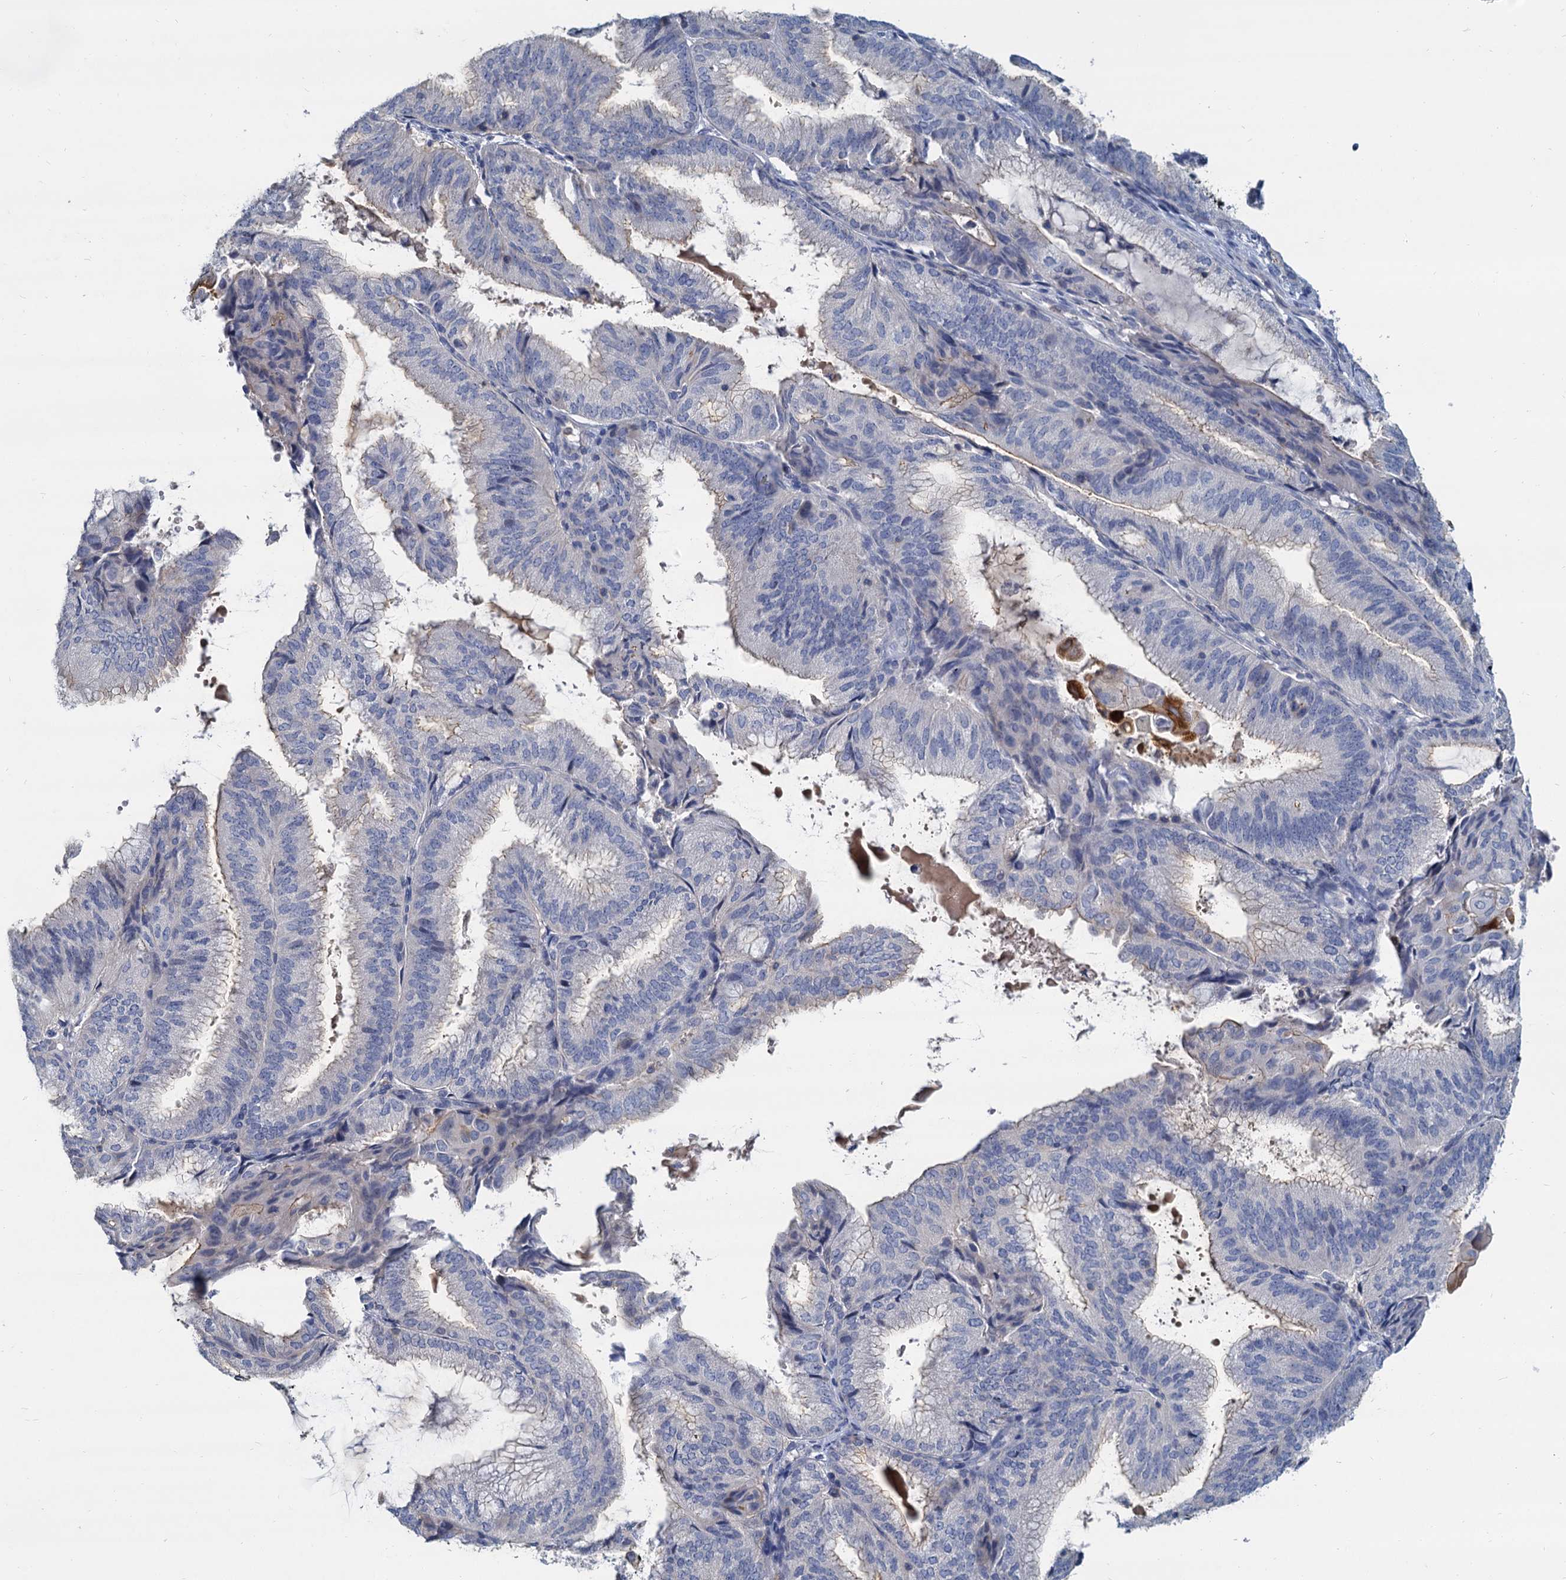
{"staining": {"intensity": "weak", "quantity": "<25%", "location": "cytoplasmic/membranous"}, "tissue": "endometrial cancer", "cell_type": "Tumor cells", "image_type": "cancer", "snomed": [{"axis": "morphology", "description": "Adenocarcinoma, NOS"}, {"axis": "topography", "description": "Endometrium"}], "caption": "A histopathology image of human endometrial adenocarcinoma is negative for staining in tumor cells.", "gene": "ACSM3", "patient": {"sex": "female", "age": 49}}